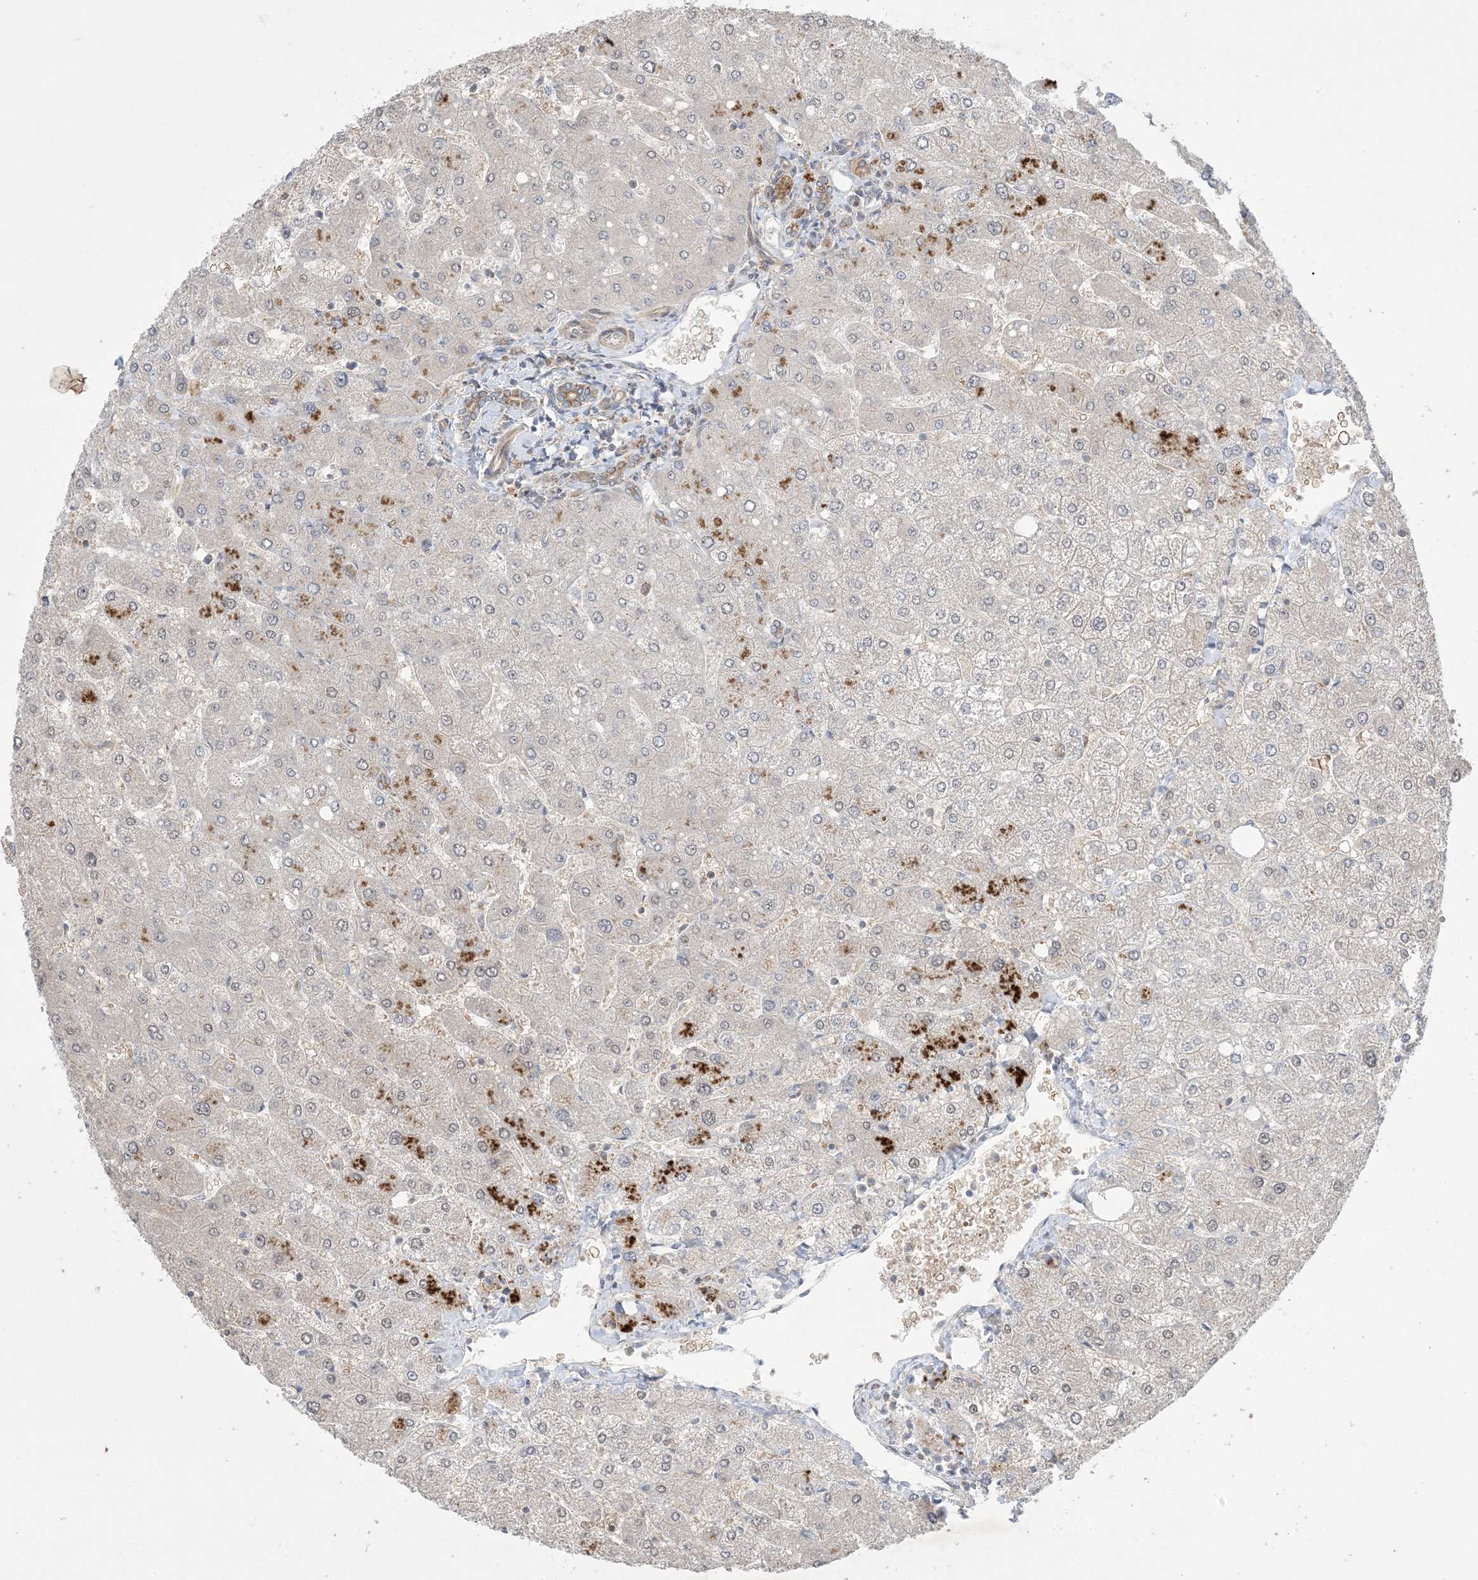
{"staining": {"intensity": "moderate", "quantity": ">75%", "location": "cytoplasmic/membranous"}, "tissue": "liver", "cell_type": "Cholangiocytes", "image_type": "normal", "snomed": [{"axis": "morphology", "description": "Normal tissue, NOS"}, {"axis": "topography", "description": "Liver"}], "caption": "Immunohistochemistry (IHC) photomicrograph of benign liver stained for a protein (brown), which exhibits medium levels of moderate cytoplasmic/membranous expression in about >75% of cholangiocytes.", "gene": "SOGA3", "patient": {"sex": "male", "age": 55}}